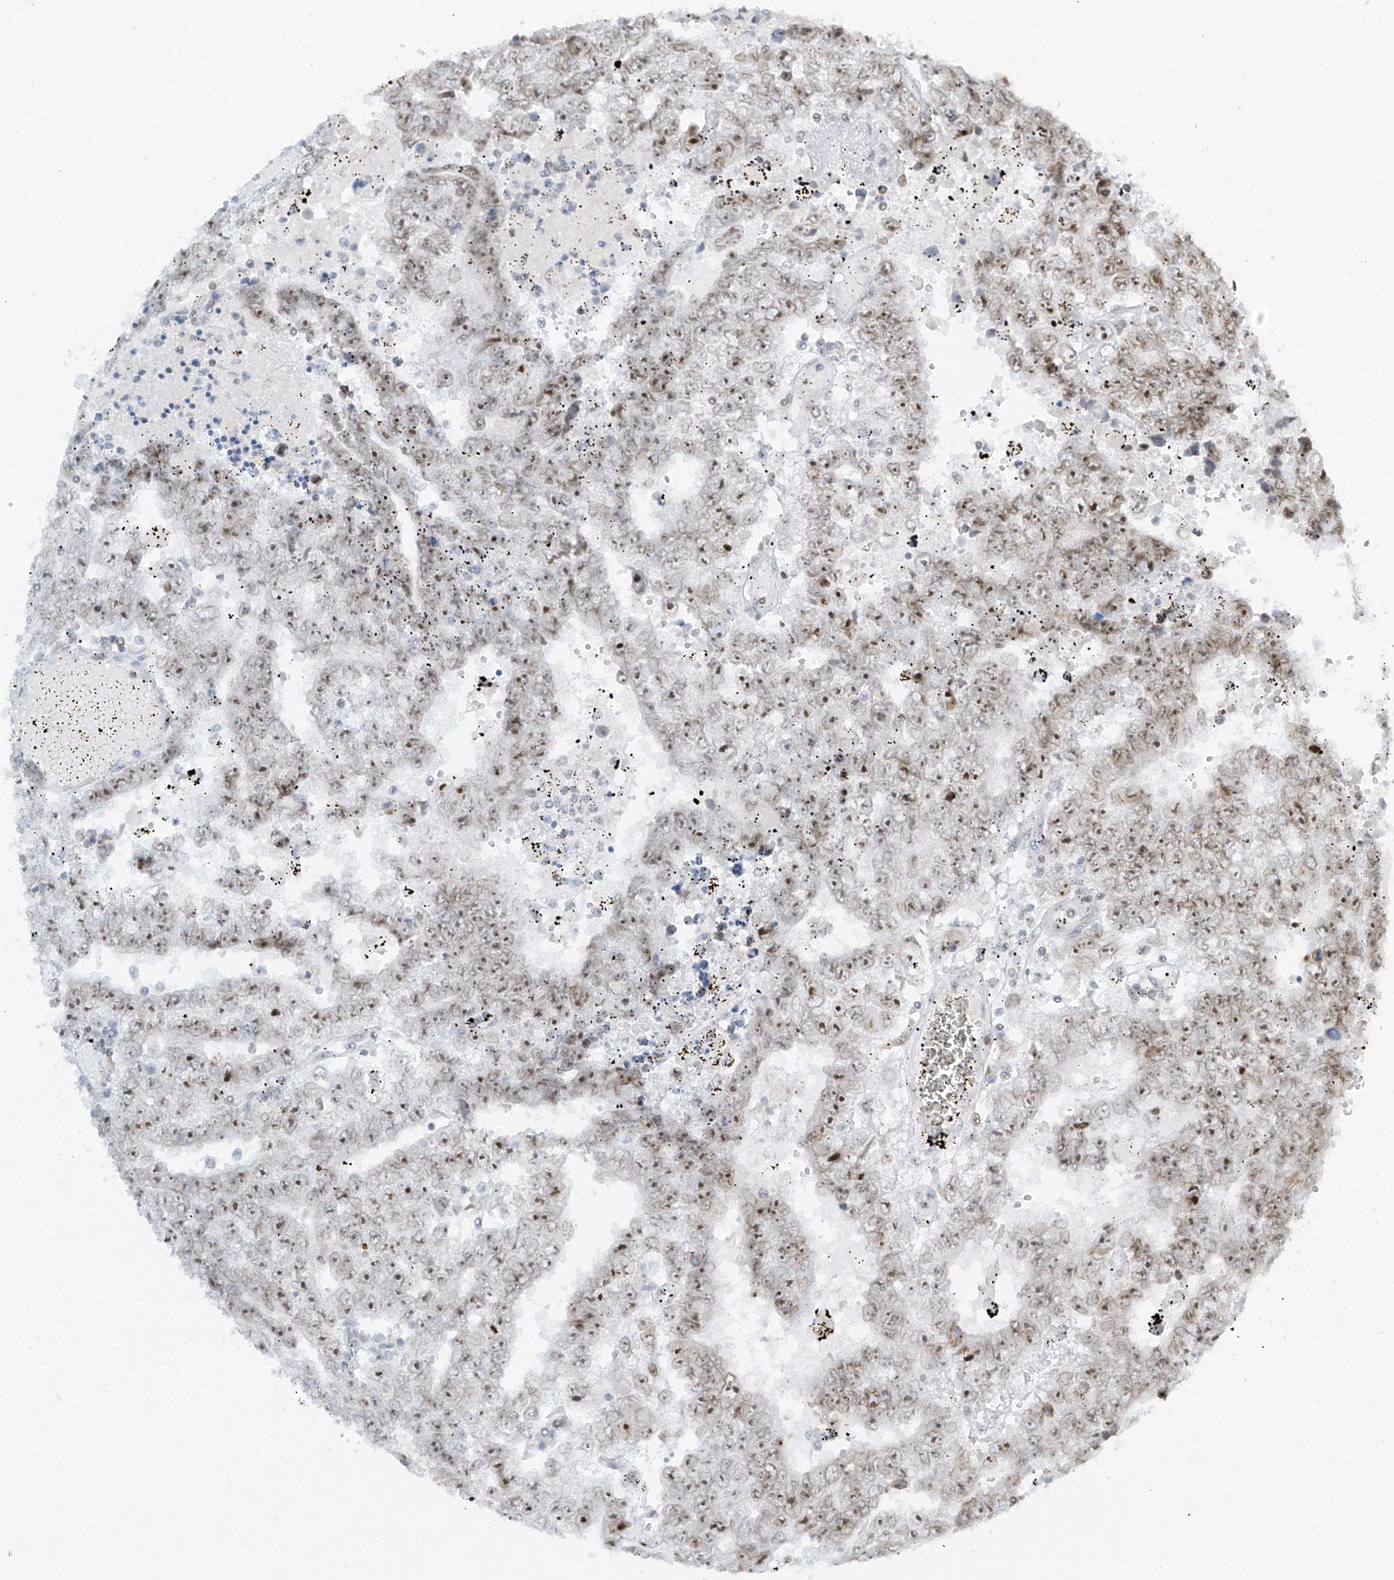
{"staining": {"intensity": "moderate", "quantity": "25%-75%", "location": "nuclear"}, "tissue": "testis cancer", "cell_type": "Tumor cells", "image_type": "cancer", "snomed": [{"axis": "morphology", "description": "Carcinoma, Embryonal, NOS"}, {"axis": "topography", "description": "Testis"}], "caption": "Protein expression analysis of human testis cancer reveals moderate nuclear positivity in about 25%-75% of tumor cells. The staining was performed using DAB, with brown indicating positive protein expression. Nuclei are stained blue with hematoxylin.", "gene": "SAMD15", "patient": {"sex": "male", "age": 25}}